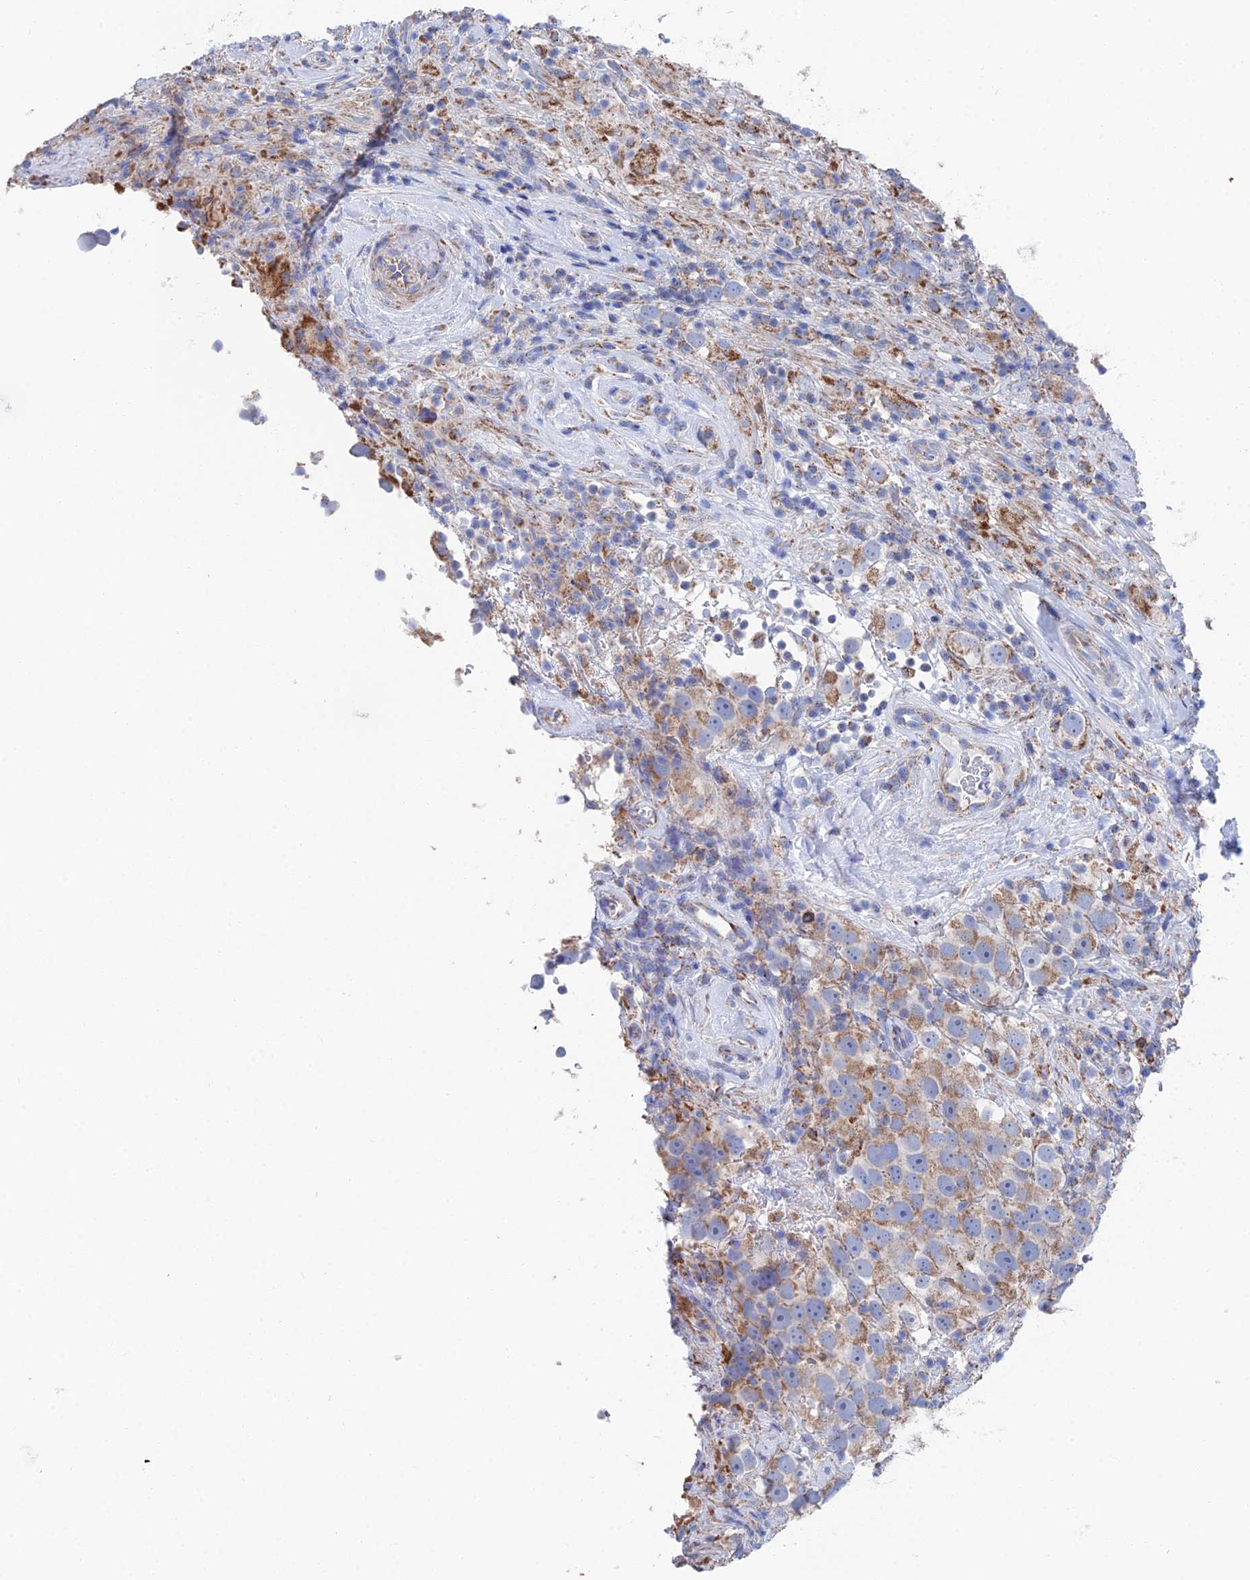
{"staining": {"intensity": "moderate", "quantity": "25%-75%", "location": "cytoplasmic/membranous"}, "tissue": "testis cancer", "cell_type": "Tumor cells", "image_type": "cancer", "snomed": [{"axis": "morphology", "description": "Seminoma, NOS"}, {"axis": "topography", "description": "Testis"}], "caption": "There is medium levels of moderate cytoplasmic/membranous staining in tumor cells of testis cancer, as demonstrated by immunohistochemical staining (brown color).", "gene": "IFT80", "patient": {"sex": "male", "age": 49}}